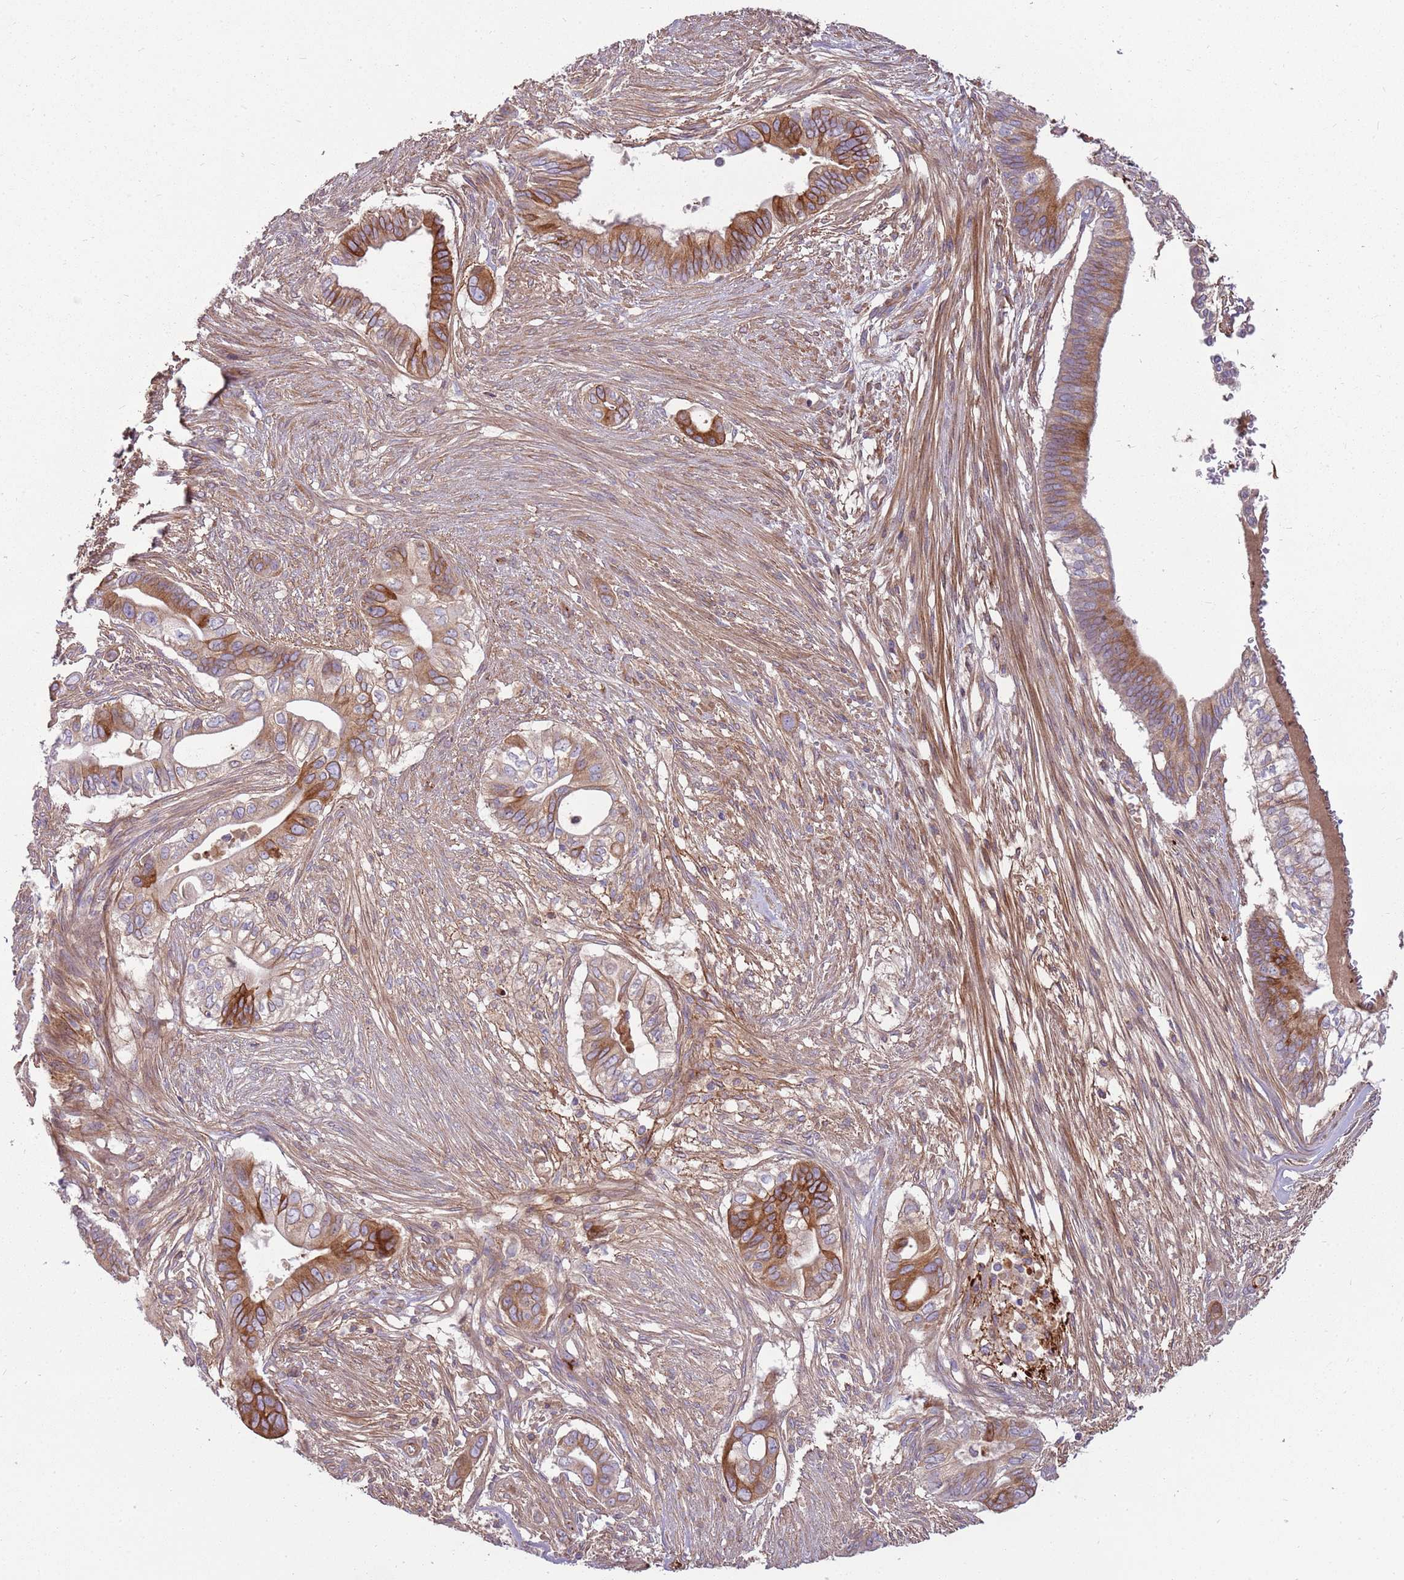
{"staining": {"intensity": "moderate", "quantity": ">75%", "location": "cytoplasmic/membranous"}, "tissue": "pancreatic cancer", "cell_type": "Tumor cells", "image_type": "cancer", "snomed": [{"axis": "morphology", "description": "Adenocarcinoma, NOS"}, {"axis": "topography", "description": "Pancreas"}], "caption": "Brown immunohistochemical staining in adenocarcinoma (pancreatic) displays moderate cytoplasmic/membranous expression in approximately >75% of tumor cells.", "gene": "EMC1", "patient": {"sex": "male", "age": 68}}